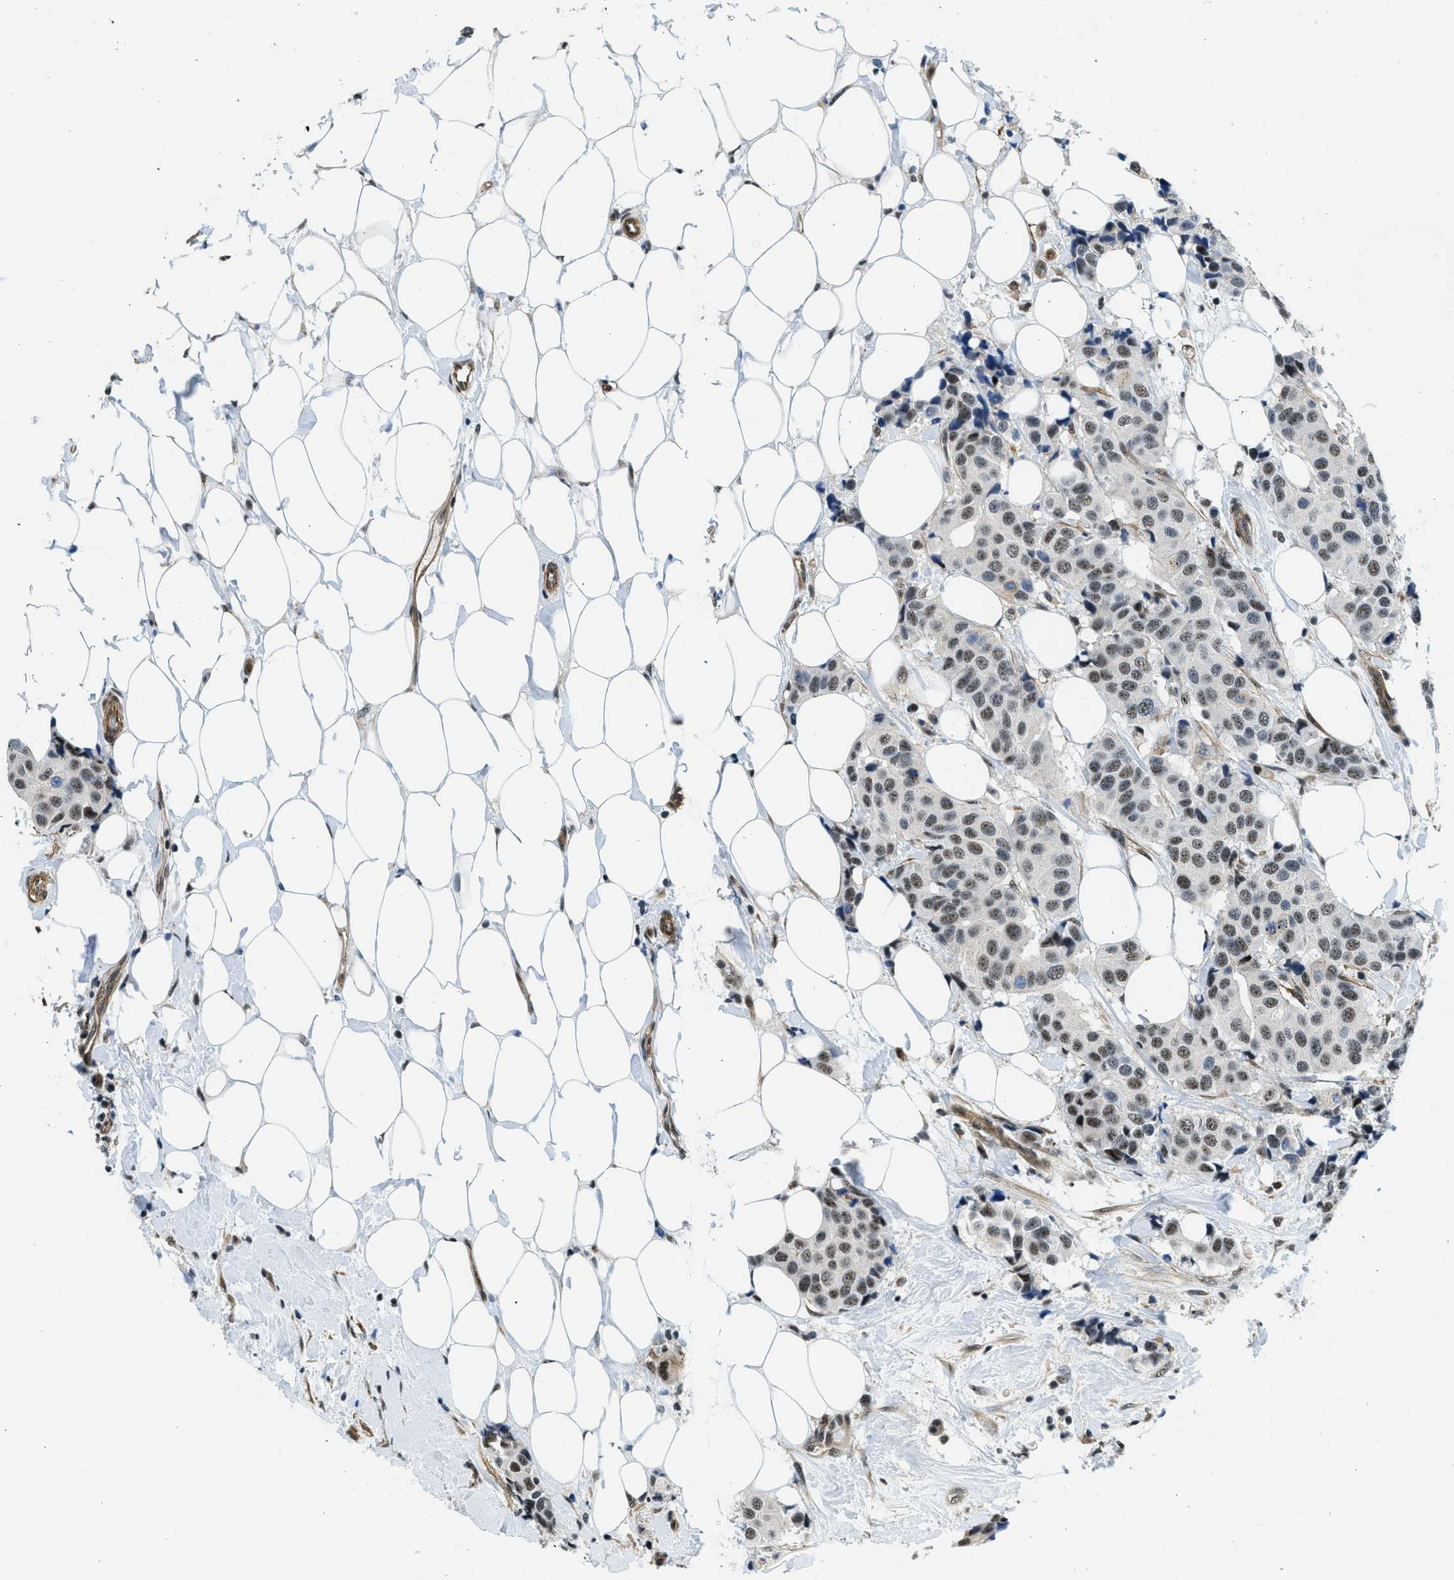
{"staining": {"intensity": "moderate", "quantity": ">75%", "location": "nuclear"}, "tissue": "breast cancer", "cell_type": "Tumor cells", "image_type": "cancer", "snomed": [{"axis": "morphology", "description": "Normal tissue, NOS"}, {"axis": "morphology", "description": "Duct carcinoma"}, {"axis": "topography", "description": "Breast"}], "caption": "This micrograph shows IHC staining of breast cancer, with medium moderate nuclear expression in approximately >75% of tumor cells.", "gene": "CFAP36", "patient": {"sex": "female", "age": 39}}